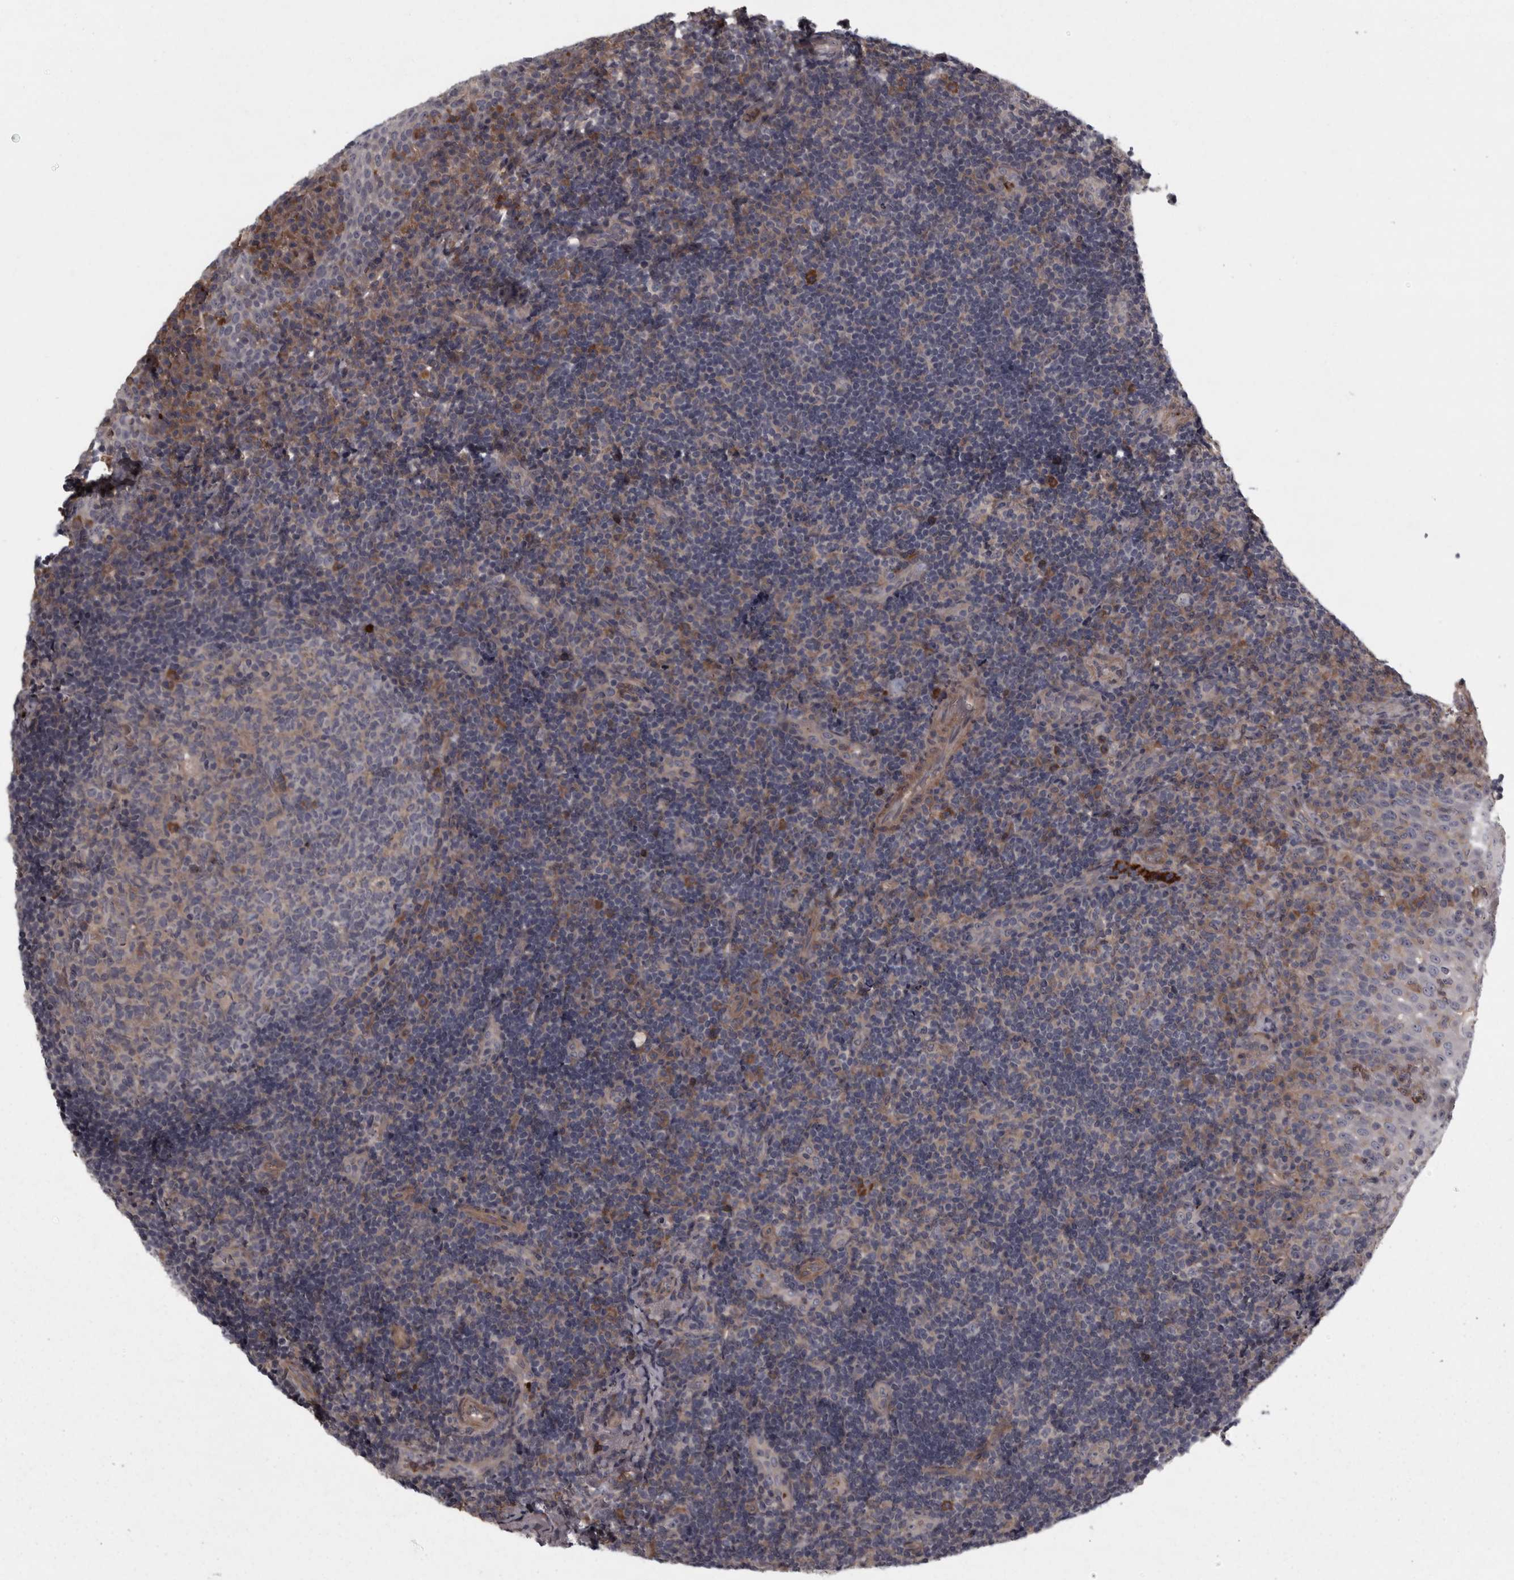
{"staining": {"intensity": "weak", "quantity": "25%-75%", "location": "cytoplasmic/membranous"}, "tissue": "tonsil", "cell_type": "Germinal center cells", "image_type": "normal", "snomed": [{"axis": "morphology", "description": "Normal tissue, NOS"}, {"axis": "topography", "description": "Tonsil"}], "caption": "Tonsil stained with immunohistochemistry shows weak cytoplasmic/membranous positivity in about 25%-75% of germinal center cells.", "gene": "RSU1", "patient": {"sex": "female", "age": 40}}